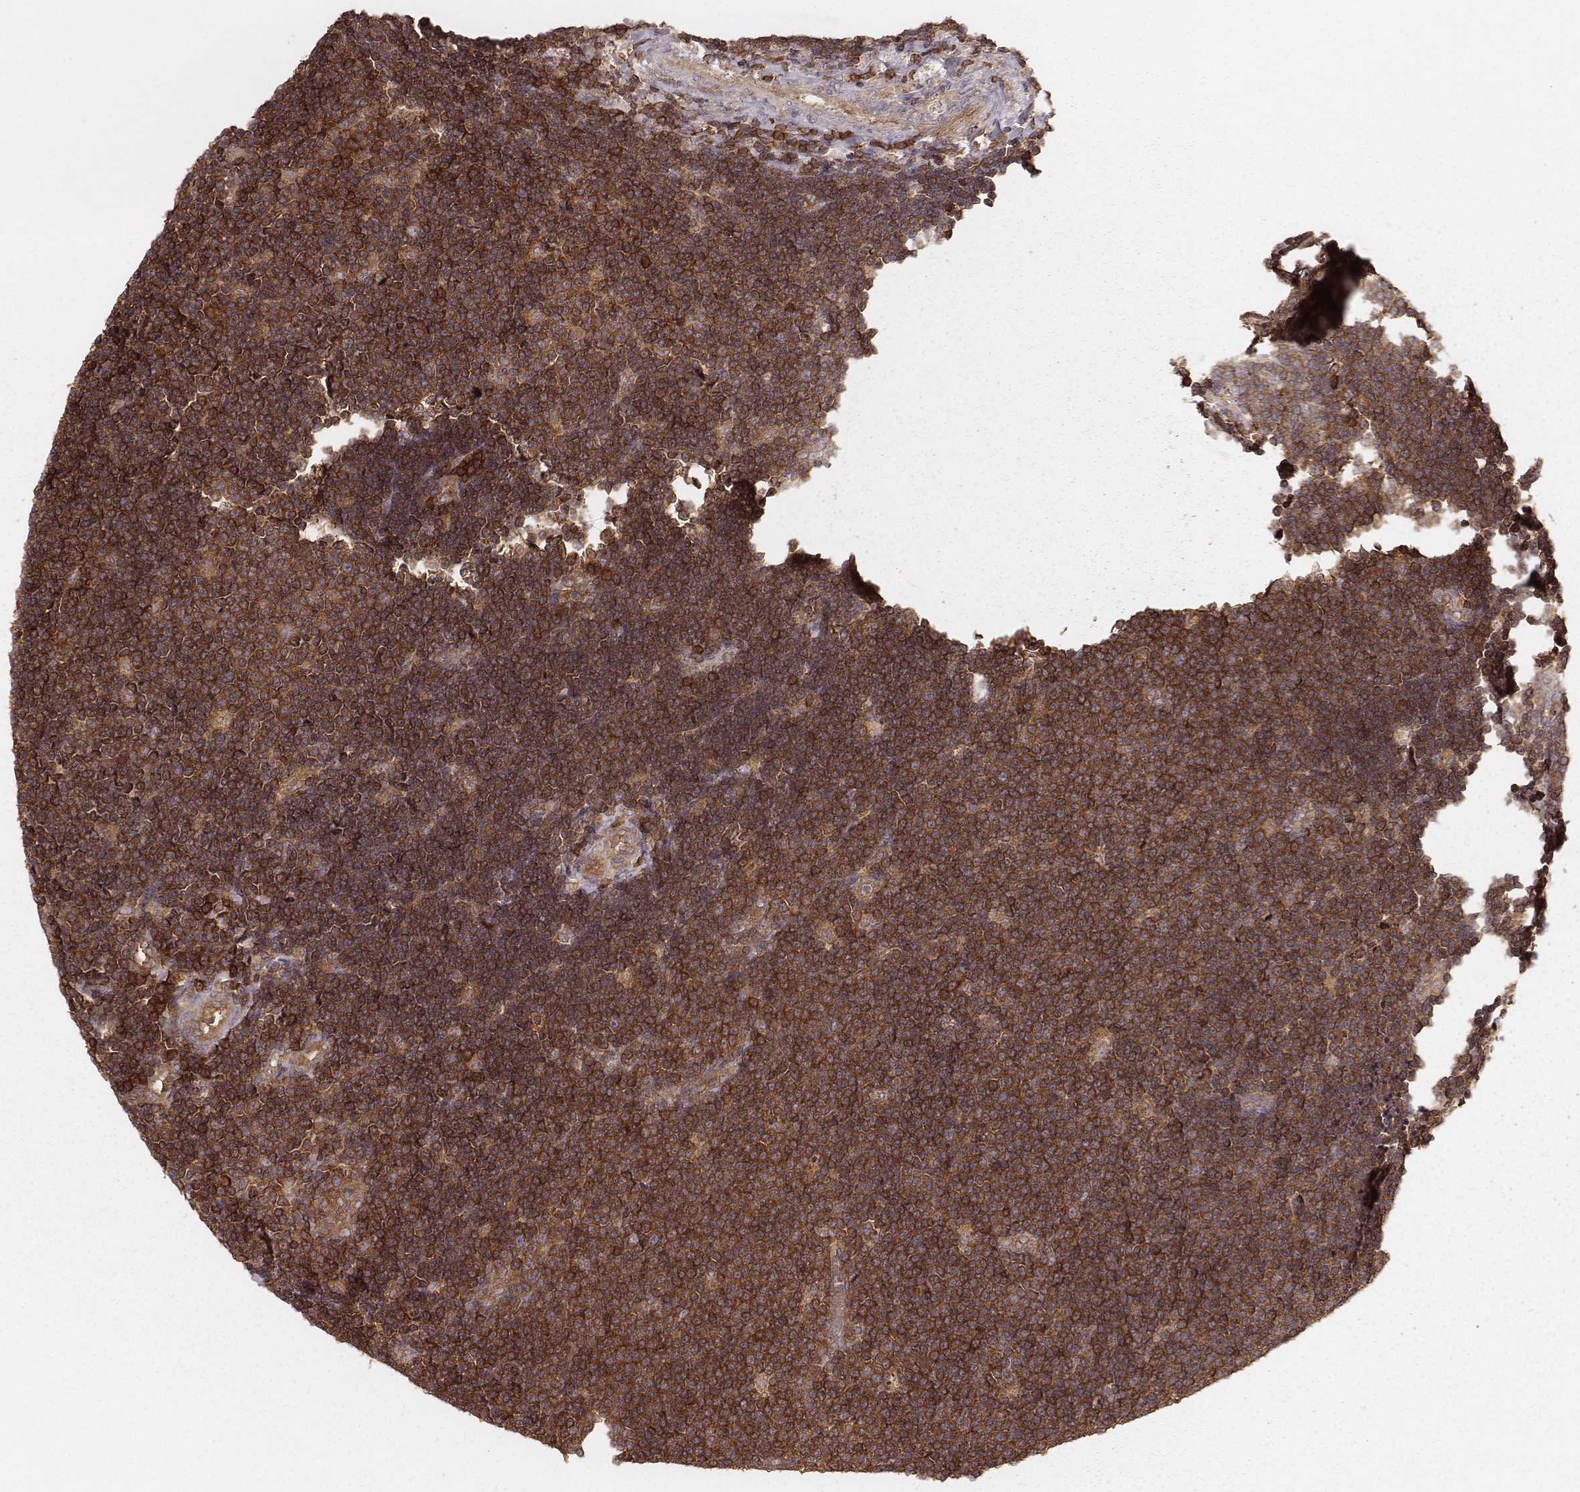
{"staining": {"intensity": "strong", "quantity": ">75%", "location": "cytoplasmic/membranous"}, "tissue": "lymphoma", "cell_type": "Tumor cells", "image_type": "cancer", "snomed": [{"axis": "morphology", "description": "Malignant lymphoma, non-Hodgkin's type, Low grade"}, {"axis": "topography", "description": "Brain"}], "caption": "Lymphoma tissue demonstrates strong cytoplasmic/membranous positivity in approximately >75% of tumor cells, visualized by immunohistochemistry.", "gene": "CARS1", "patient": {"sex": "female", "age": 66}}